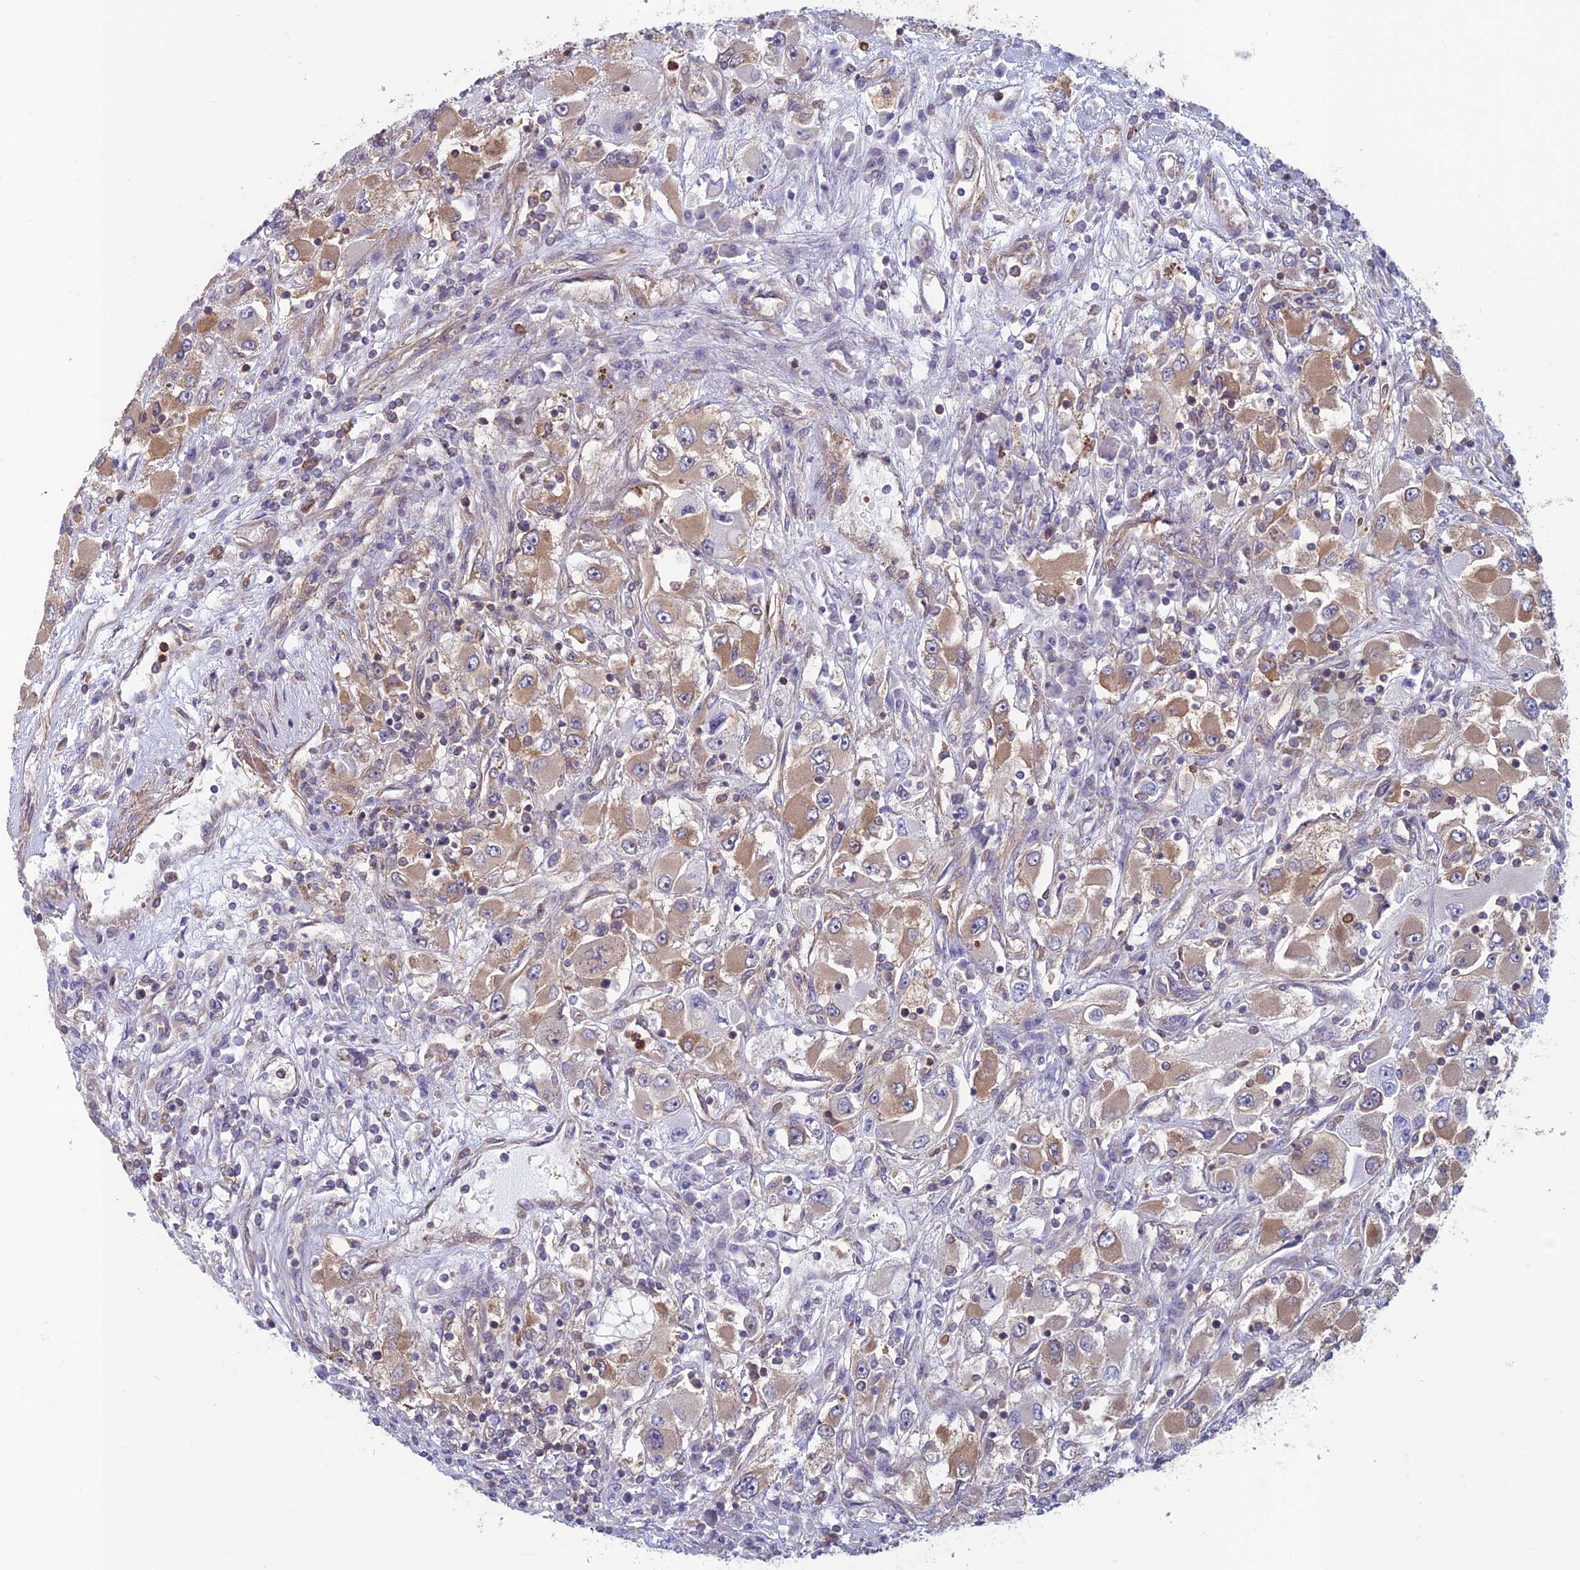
{"staining": {"intensity": "moderate", "quantity": "25%-75%", "location": "cytoplasmic/membranous"}, "tissue": "renal cancer", "cell_type": "Tumor cells", "image_type": "cancer", "snomed": [{"axis": "morphology", "description": "Adenocarcinoma, NOS"}, {"axis": "topography", "description": "Kidney"}], "caption": "An IHC histopathology image of tumor tissue is shown. Protein staining in brown highlights moderate cytoplasmic/membranous positivity in renal cancer within tumor cells. Using DAB (3,3'-diaminobenzidine) (brown) and hematoxylin (blue) stains, captured at high magnification using brightfield microscopy.", "gene": "DNM1L", "patient": {"sex": "female", "age": 52}}